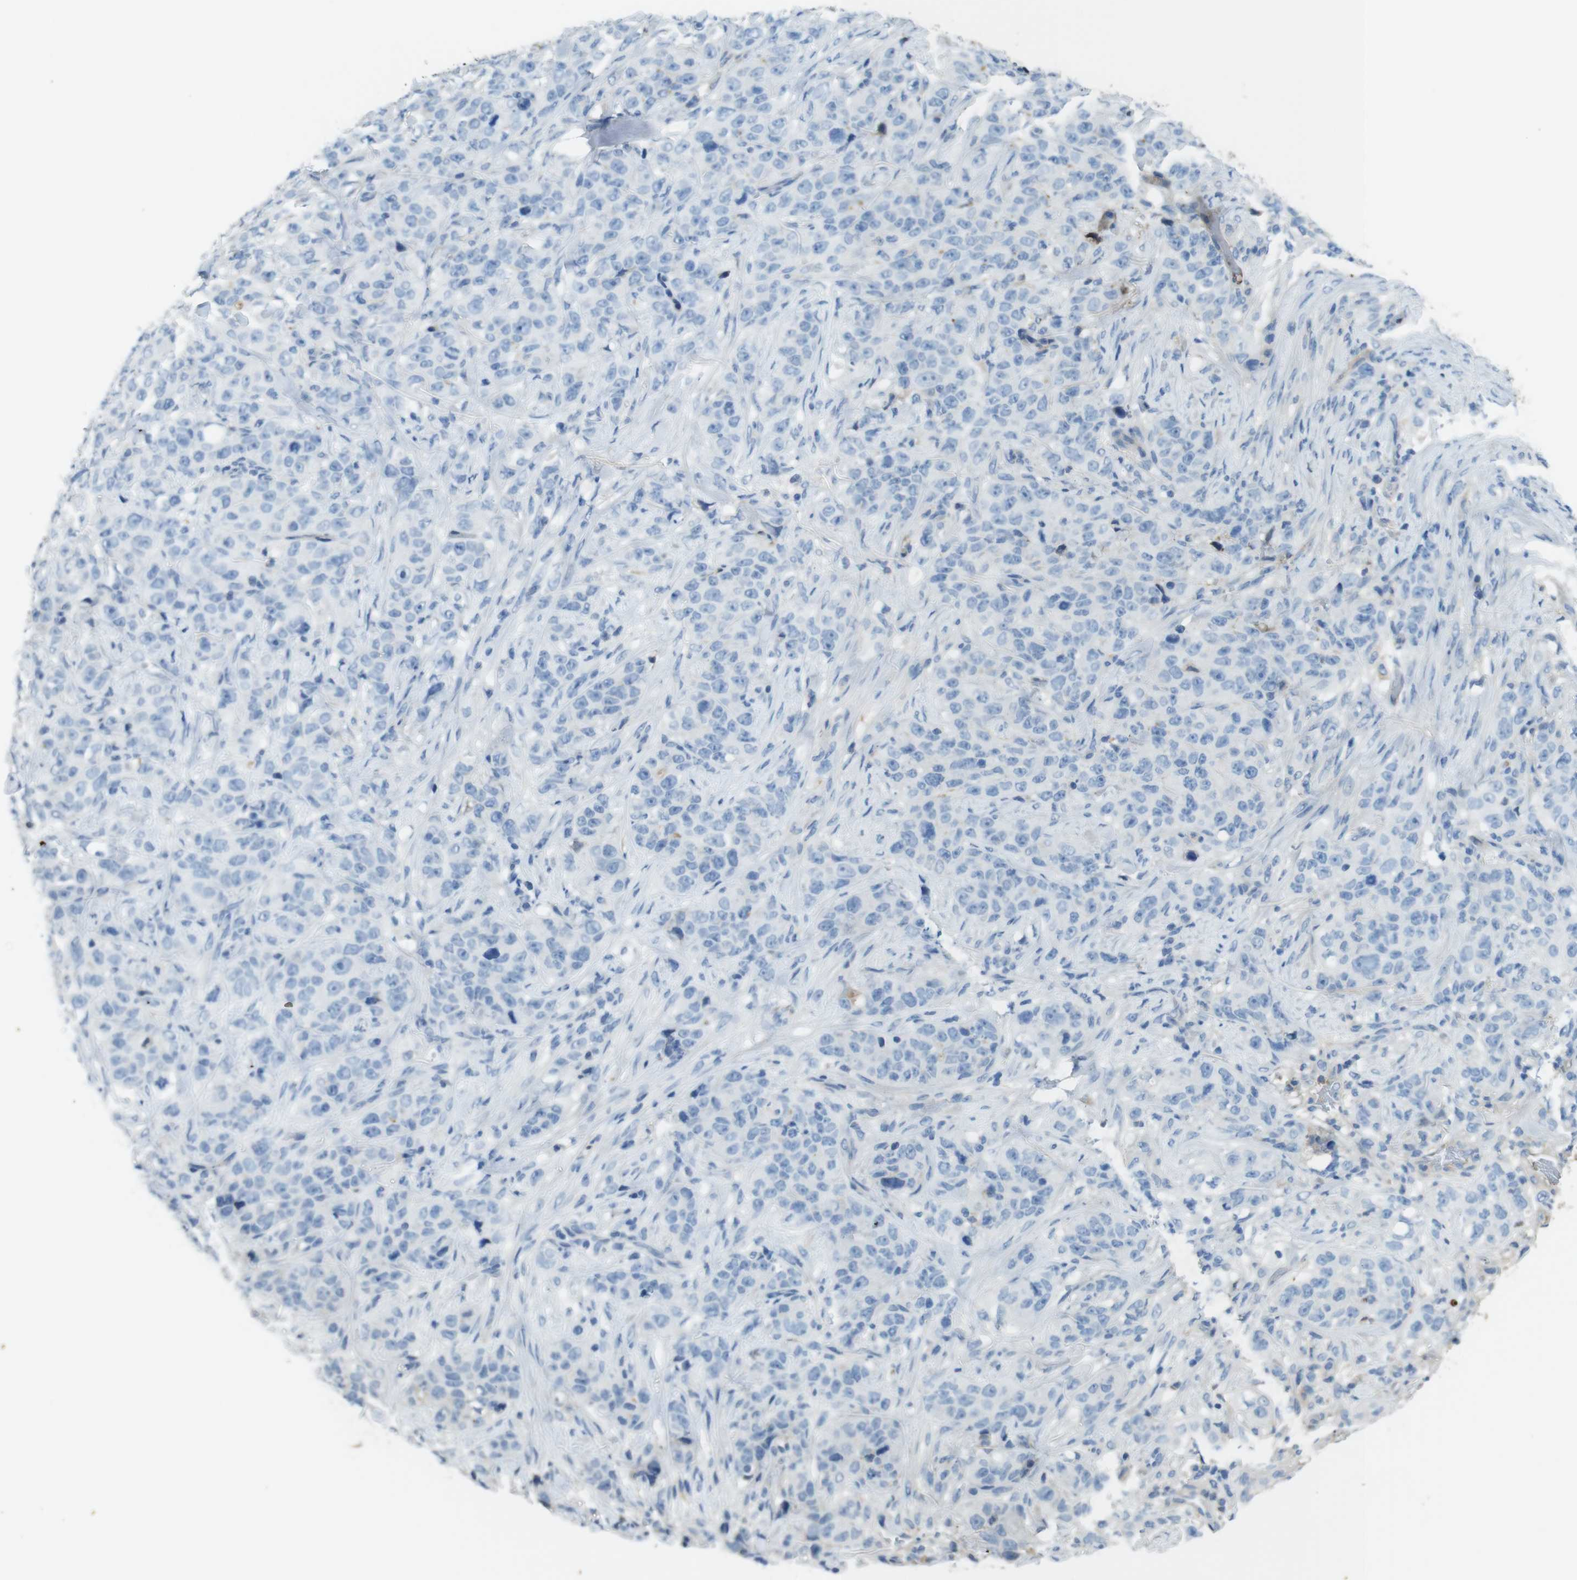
{"staining": {"intensity": "negative", "quantity": "none", "location": "none"}, "tissue": "stomach cancer", "cell_type": "Tumor cells", "image_type": "cancer", "snomed": [{"axis": "morphology", "description": "Adenocarcinoma, NOS"}, {"axis": "topography", "description": "Stomach"}], "caption": "DAB (3,3'-diaminobenzidine) immunohistochemical staining of stomach adenocarcinoma exhibits no significant expression in tumor cells.", "gene": "LTBP4", "patient": {"sex": "male", "age": 48}}